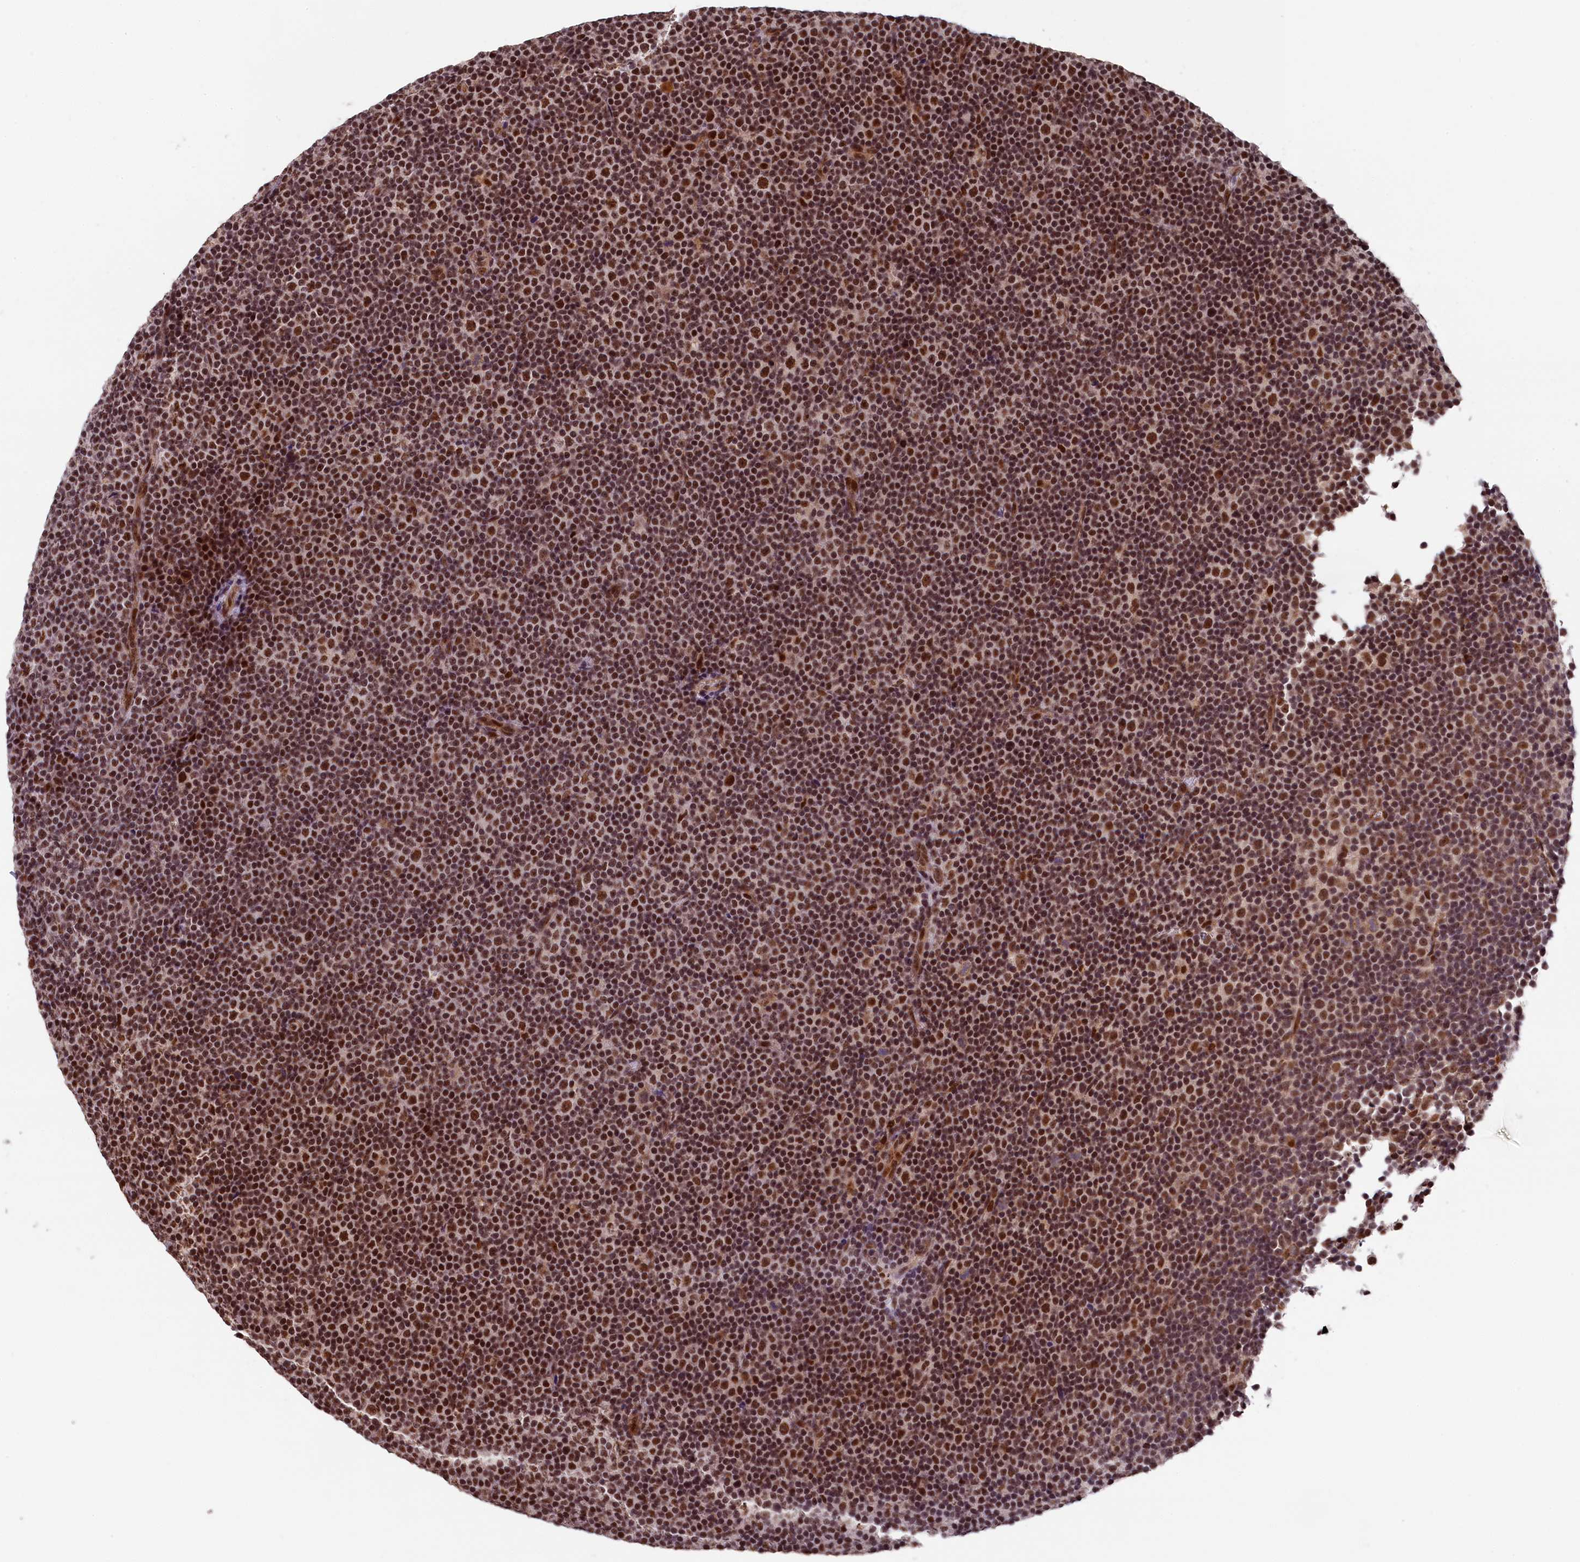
{"staining": {"intensity": "strong", "quantity": ">75%", "location": "nuclear"}, "tissue": "lymphoma", "cell_type": "Tumor cells", "image_type": "cancer", "snomed": [{"axis": "morphology", "description": "Malignant lymphoma, non-Hodgkin's type, Low grade"}, {"axis": "topography", "description": "Lymph node"}], "caption": "Lymphoma stained for a protein (brown) displays strong nuclear positive staining in approximately >75% of tumor cells.", "gene": "ADIG", "patient": {"sex": "female", "age": 67}}